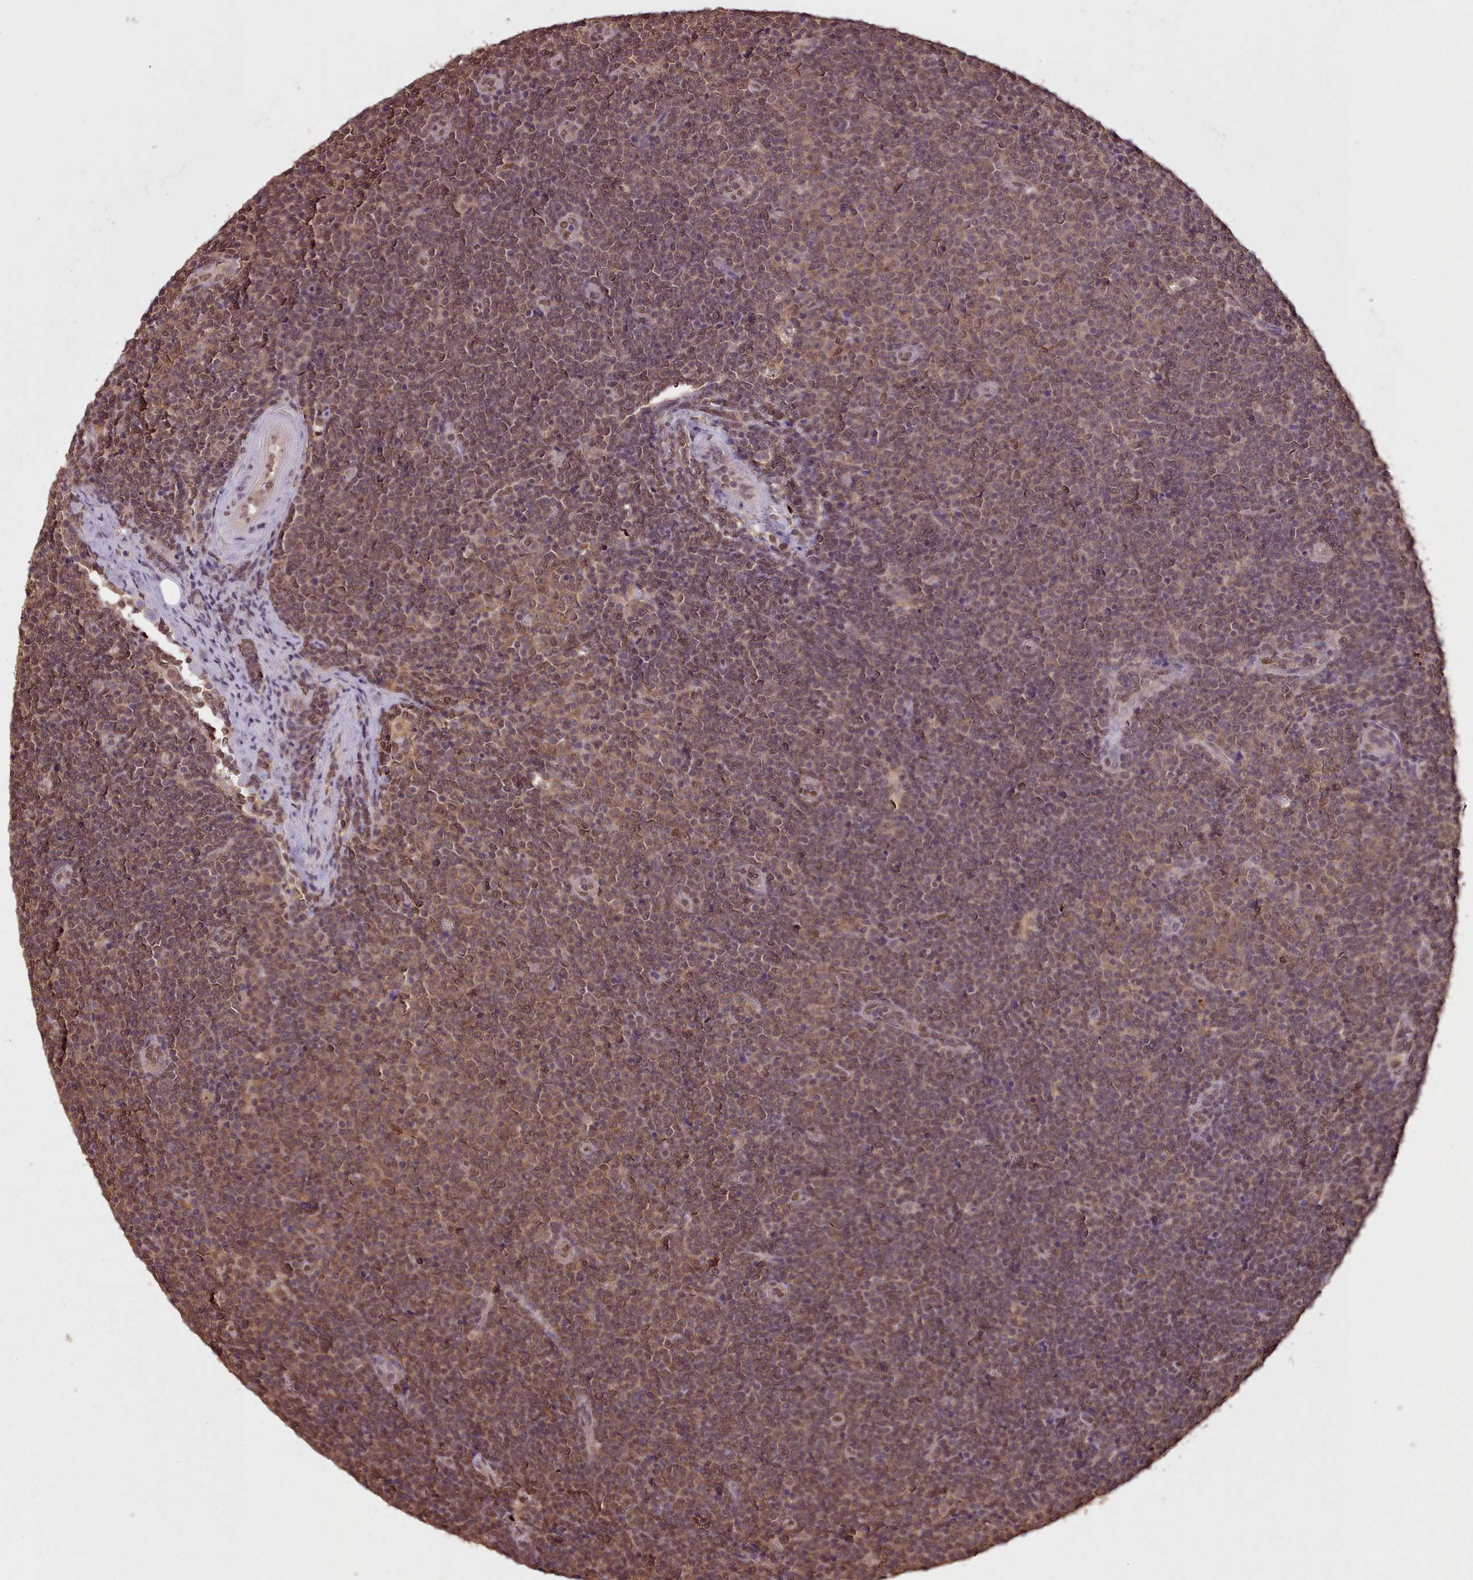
{"staining": {"intensity": "weak", "quantity": "25%-75%", "location": "cytoplasmic/membranous,nuclear"}, "tissue": "lymphoma", "cell_type": "Tumor cells", "image_type": "cancer", "snomed": [{"axis": "morphology", "description": "Malignant lymphoma, non-Hodgkin's type, Low grade"}, {"axis": "topography", "description": "Lymph node"}], "caption": "DAB (3,3'-diaminobenzidine) immunohistochemical staining of lymphoma exhibits weak cytoplasmic/membranous and nuclear protein staining in approximately 25%-75% of tumor cells.", "gene": "RPS27A", "patient": {"sex": "male", "age": 48}}